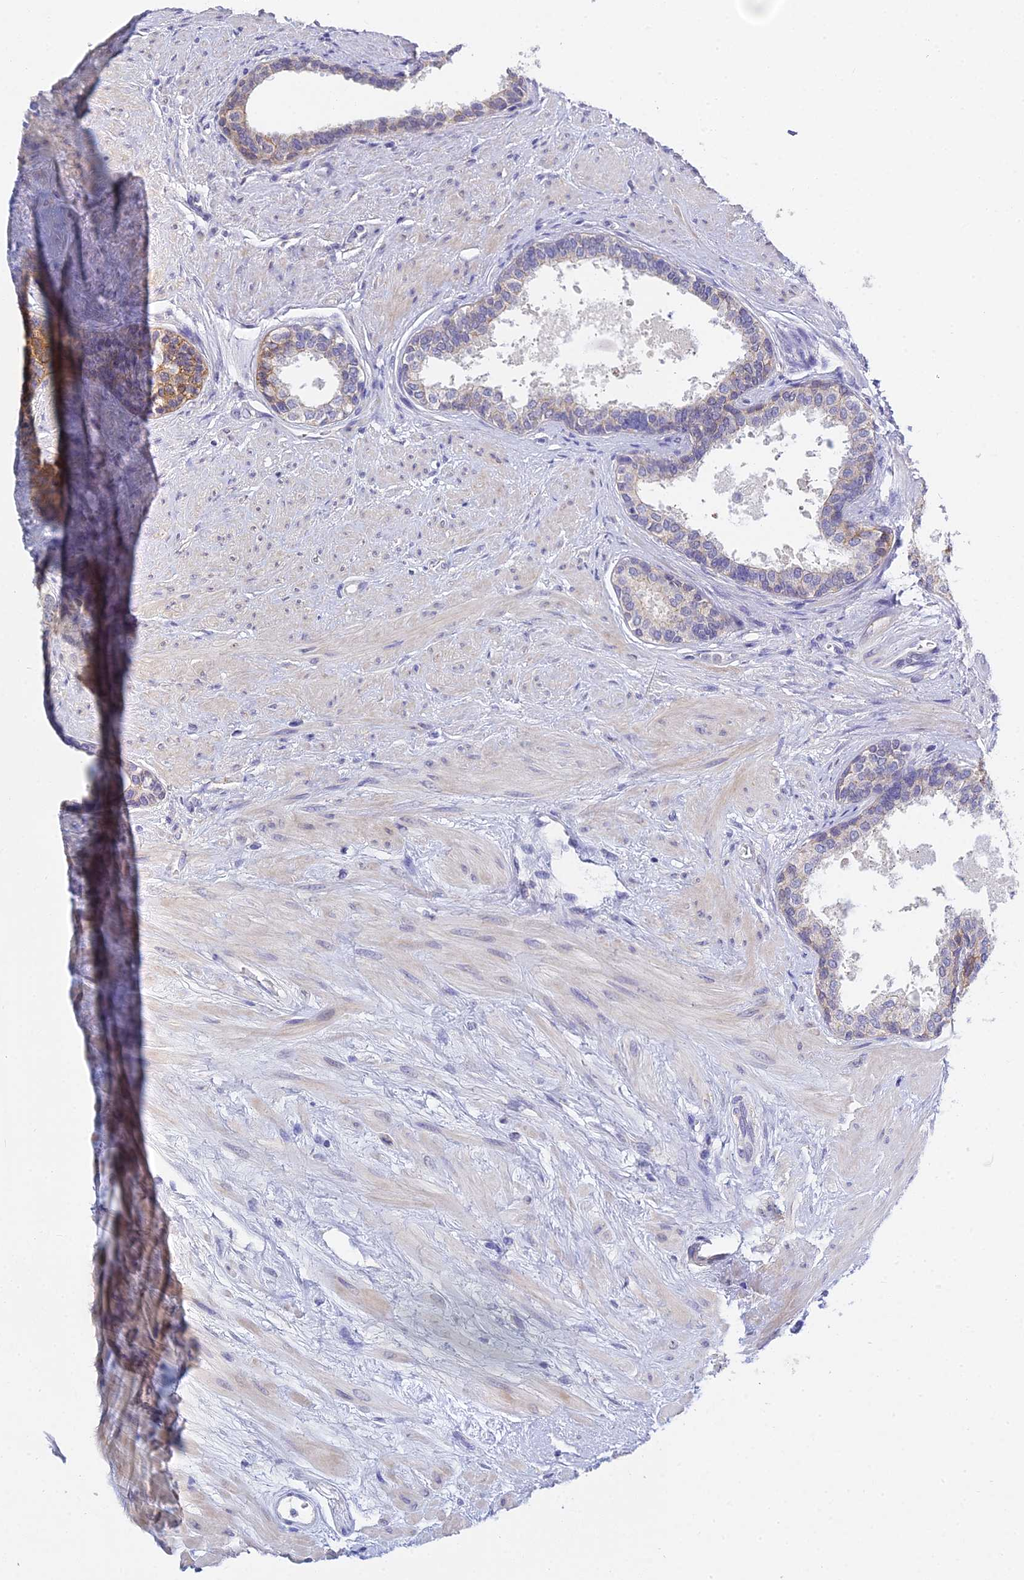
{"staining": {"intensity": "weak", "quantity": "<25%", "location": "cytoplasmic/membranous"}, "tissue": "prostate", "cell_type": "Glandular cells", "image_type": "normal", "snomed": [{"axis": "morphology", "description": "Normal tissue, NOS"}, {"axis": "topography", "description": "Prostate"}], "caption": "Immunohistochemical staining of unremarkable prostate exhibits no significant staining in glandular cells. Brightfield microscopy of IHC stained with DAB (brown) and hematoxylin (blue), captured at high magnification.", "gene": "HOXB1", "patient": {"sex": "male", "age": 57}}